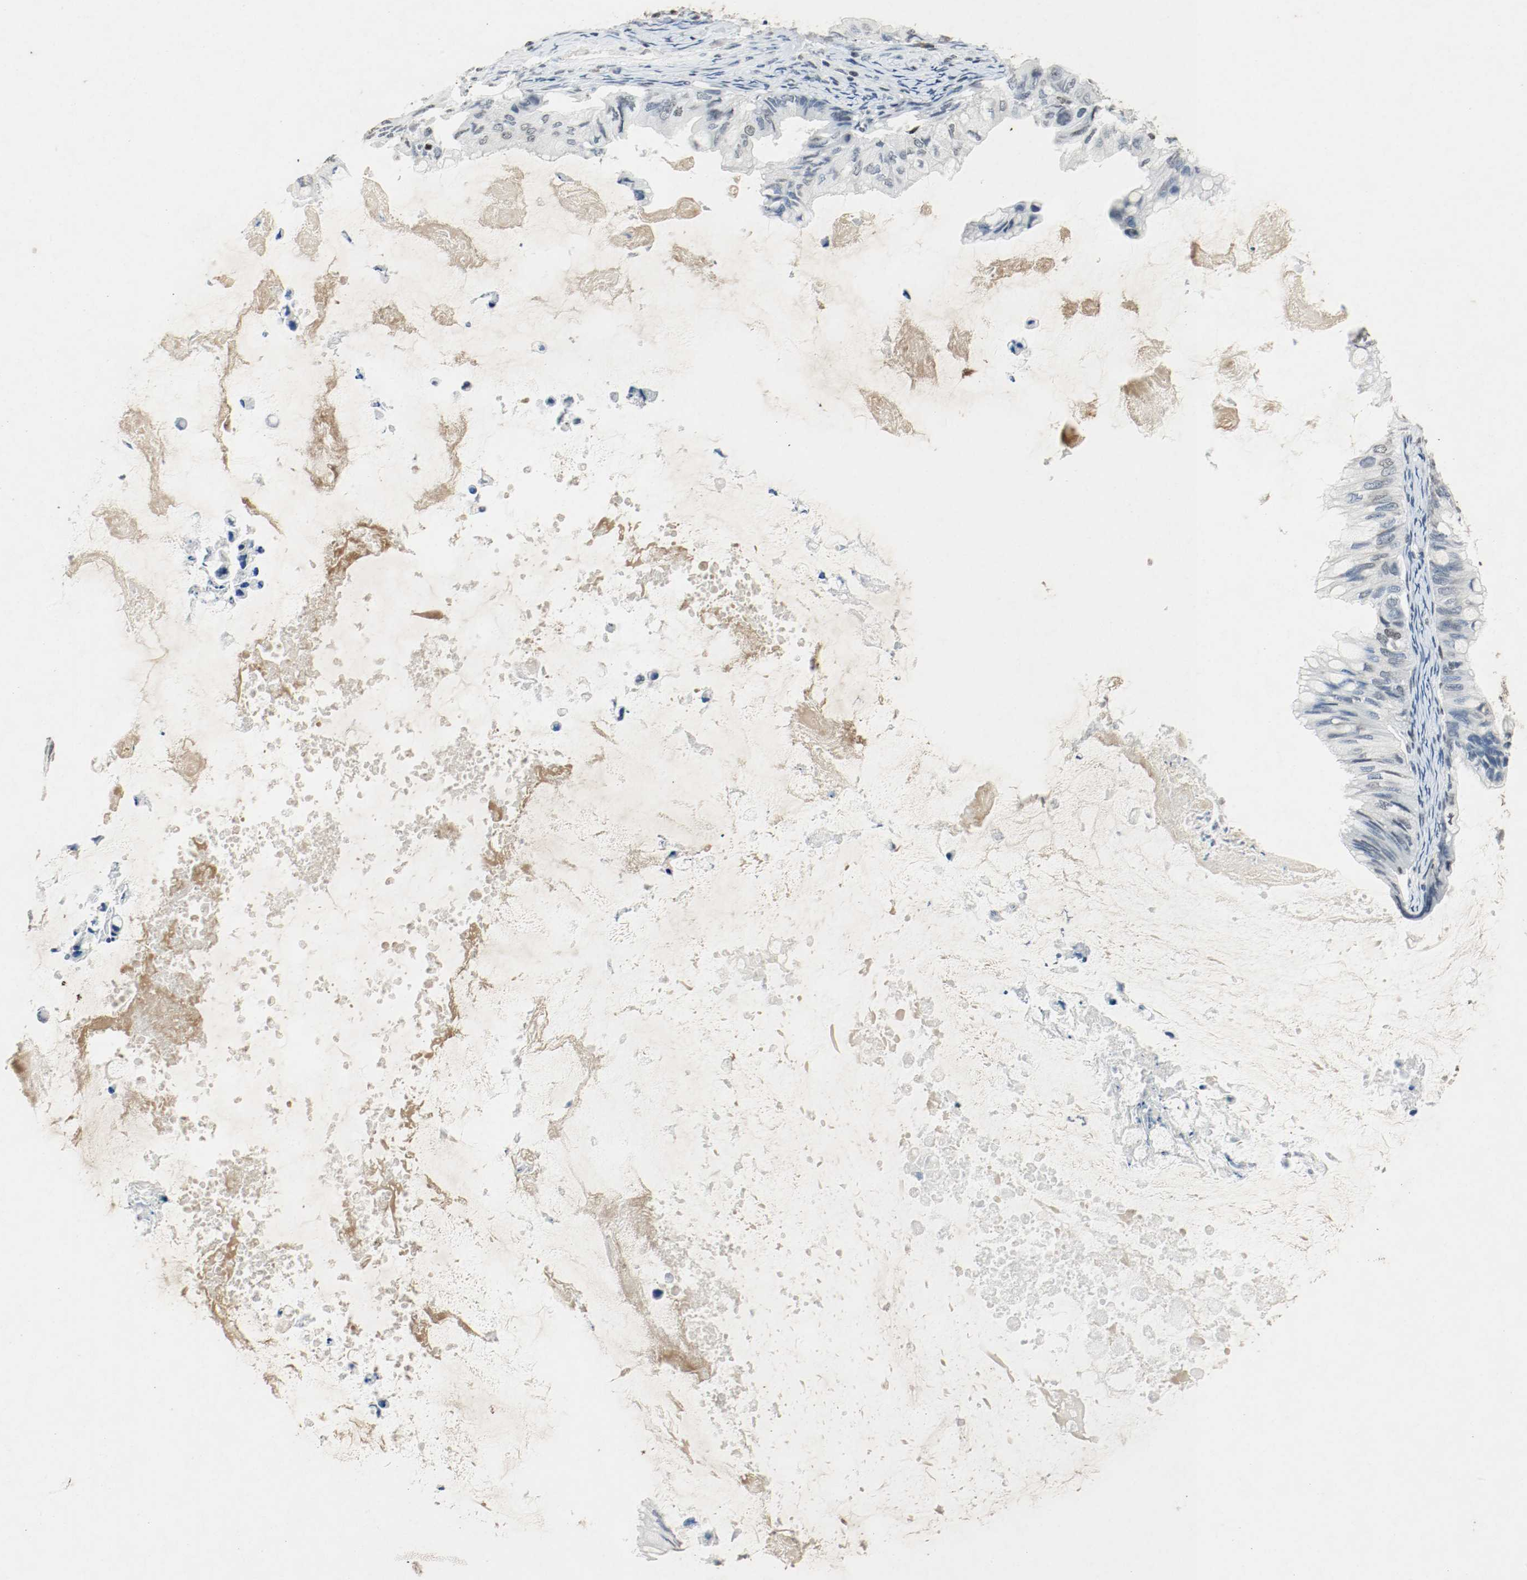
{"staining": {"intensity": "negative", "quantity": "none", "location": "none"}, "tissue": "ovarian cancer", "cell_type": "Tumor cells", "image_type": "cancer", "snomed": [{"axis": "morphology", "description": "Cystadenocarcinoma, mucinous, NOS"}, {"axis": "topography", "description": "Ovary"}], "caption": "Immunohistochemistry image of neoplastic tissue: ovarian cancer stained with DAB demonstrates no significant protein positivity in tumor cells.", "gene": "DNMT1", "patient": {"sex": "female", "age": 80}}